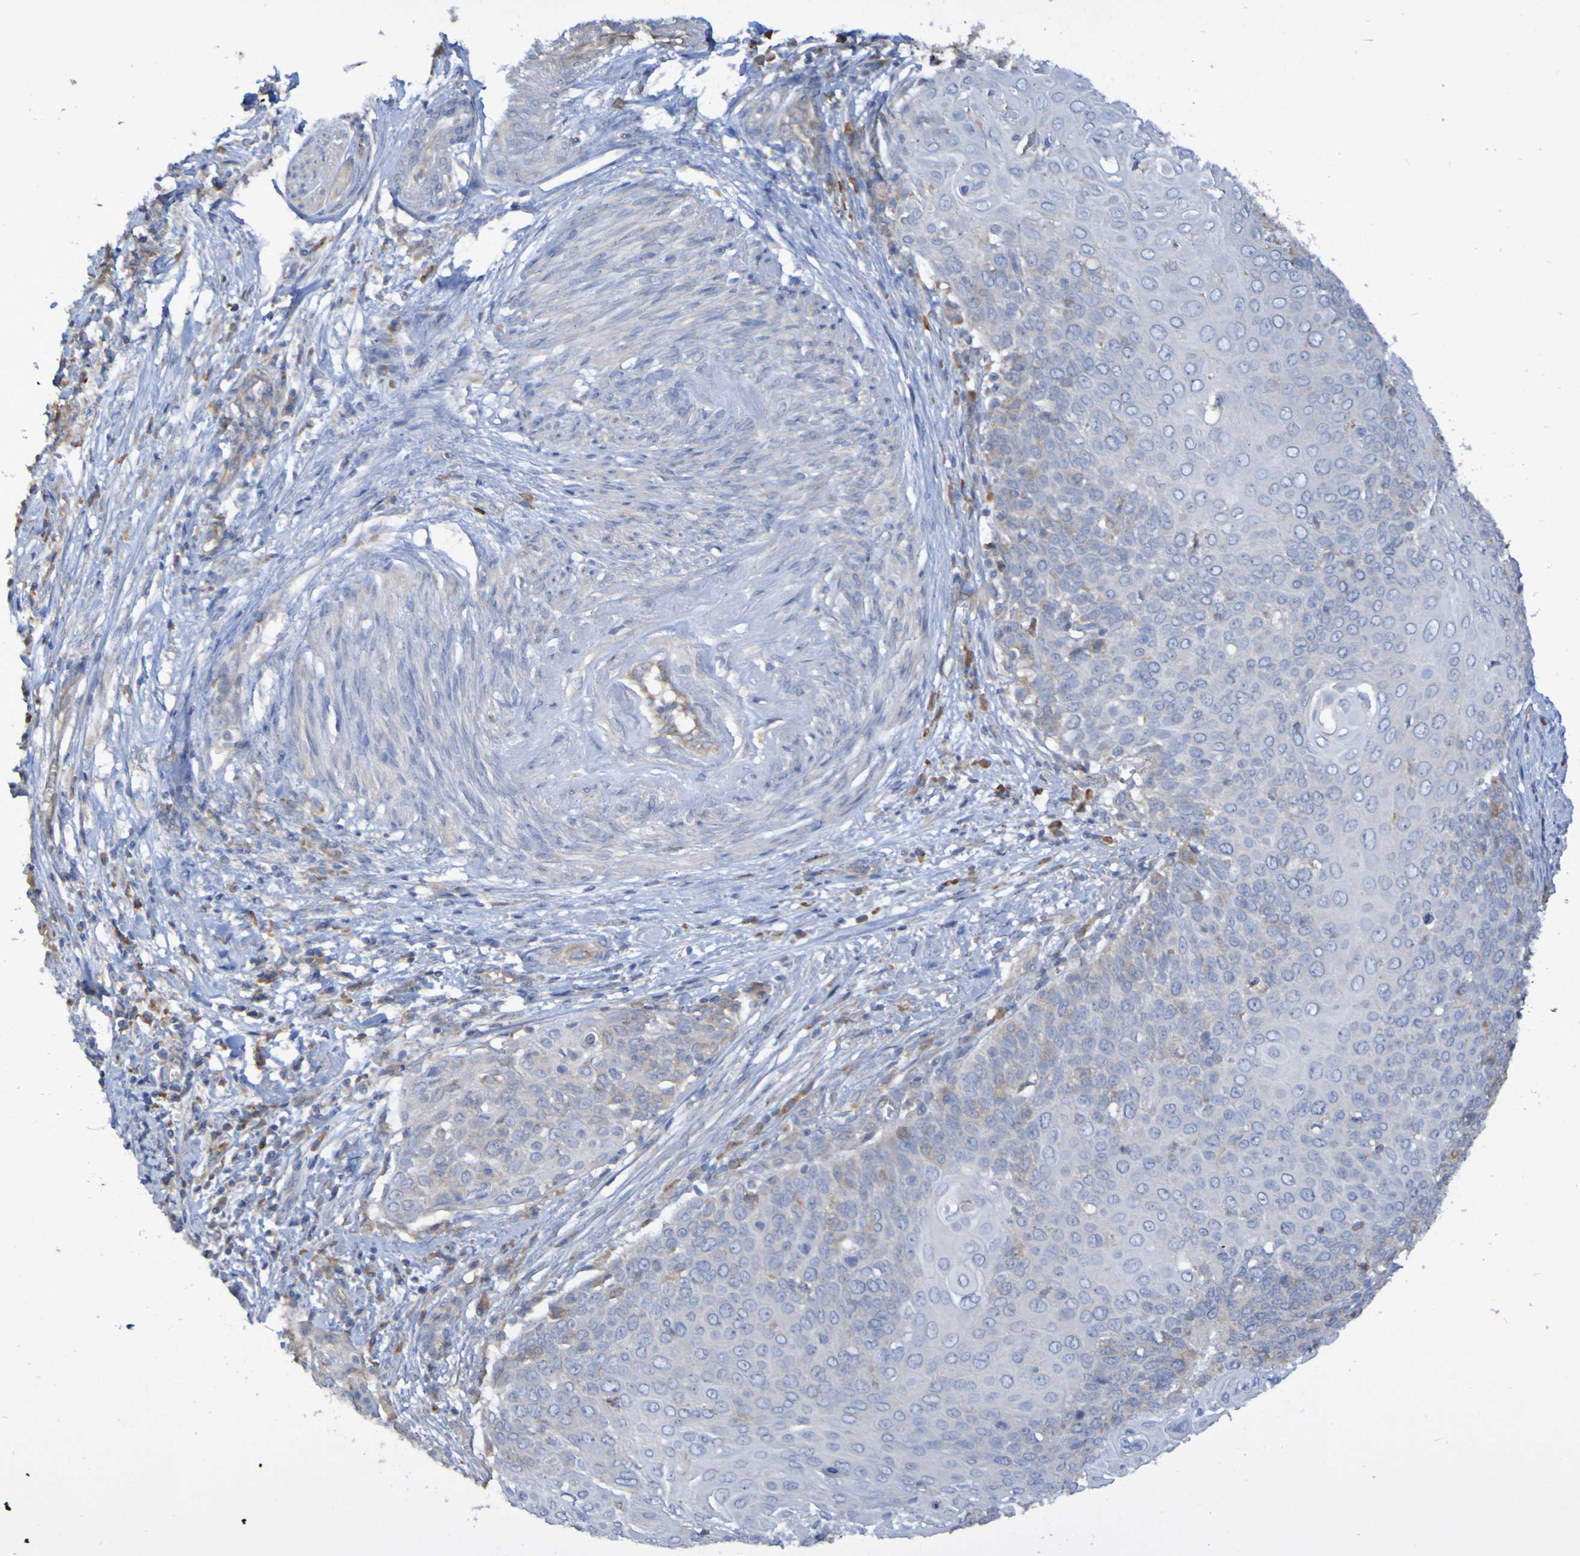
{"staining": {"intensity": "weak", "quantity": "<25%", "location": "cytoplasmic/membranous"}, "tissue": "cervical cancer", "cell_type": "Tumor cells", "image_type": "cancer", "snomed": [{"axis": "morphology", "description": "Squamous cell carcinoma, NOS"}, {"axis": "topography", "description": "Cervix"}], "caption": "Immunohistochemistry (IHC) photomicrograph of human cervical cancer stained for a protein (brown), which demonstrates no expression in tumor cells.", "gene": "SYNJ1", "patient": {"sex": "female", "age": 39}}